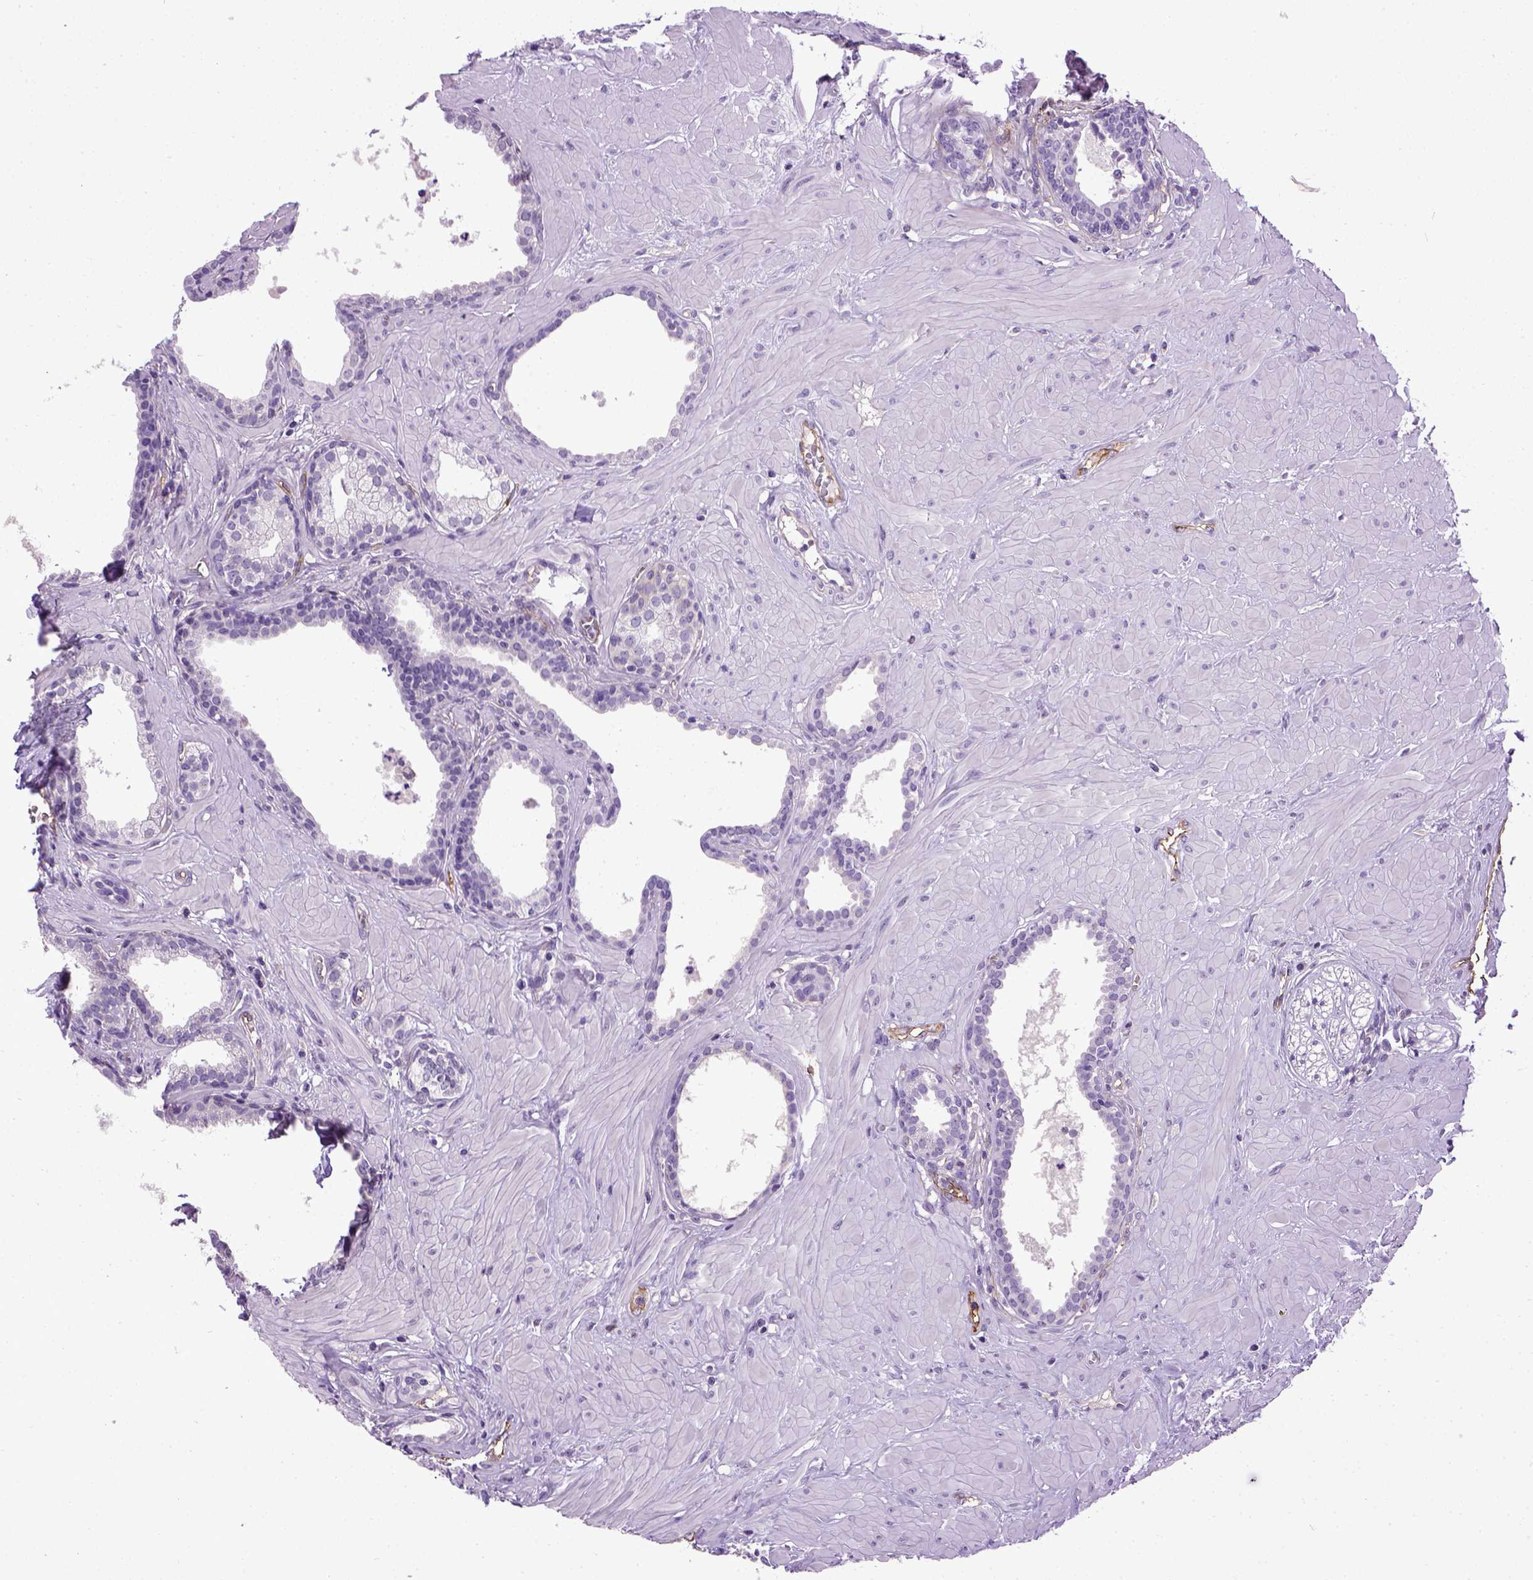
{"staining": {"intensity": "negative", "quantity": "none", "location": "none"}, "tissue": "prostate", "cell_type": "Glandular cells", "image_type": "normal", "snomed": [{"axis": "morphology", "description": "Normal tissue, NOS"}, {"axis": "topography", "description": "Prostate"}], "caption": "There is no significant positivity in glandular cells of prostate. (DAB immunohistochemistry visualized using brightfield microscopy, high magnification).", "gene": "ENG", "patient": {"sex": "male", "age": 48}}